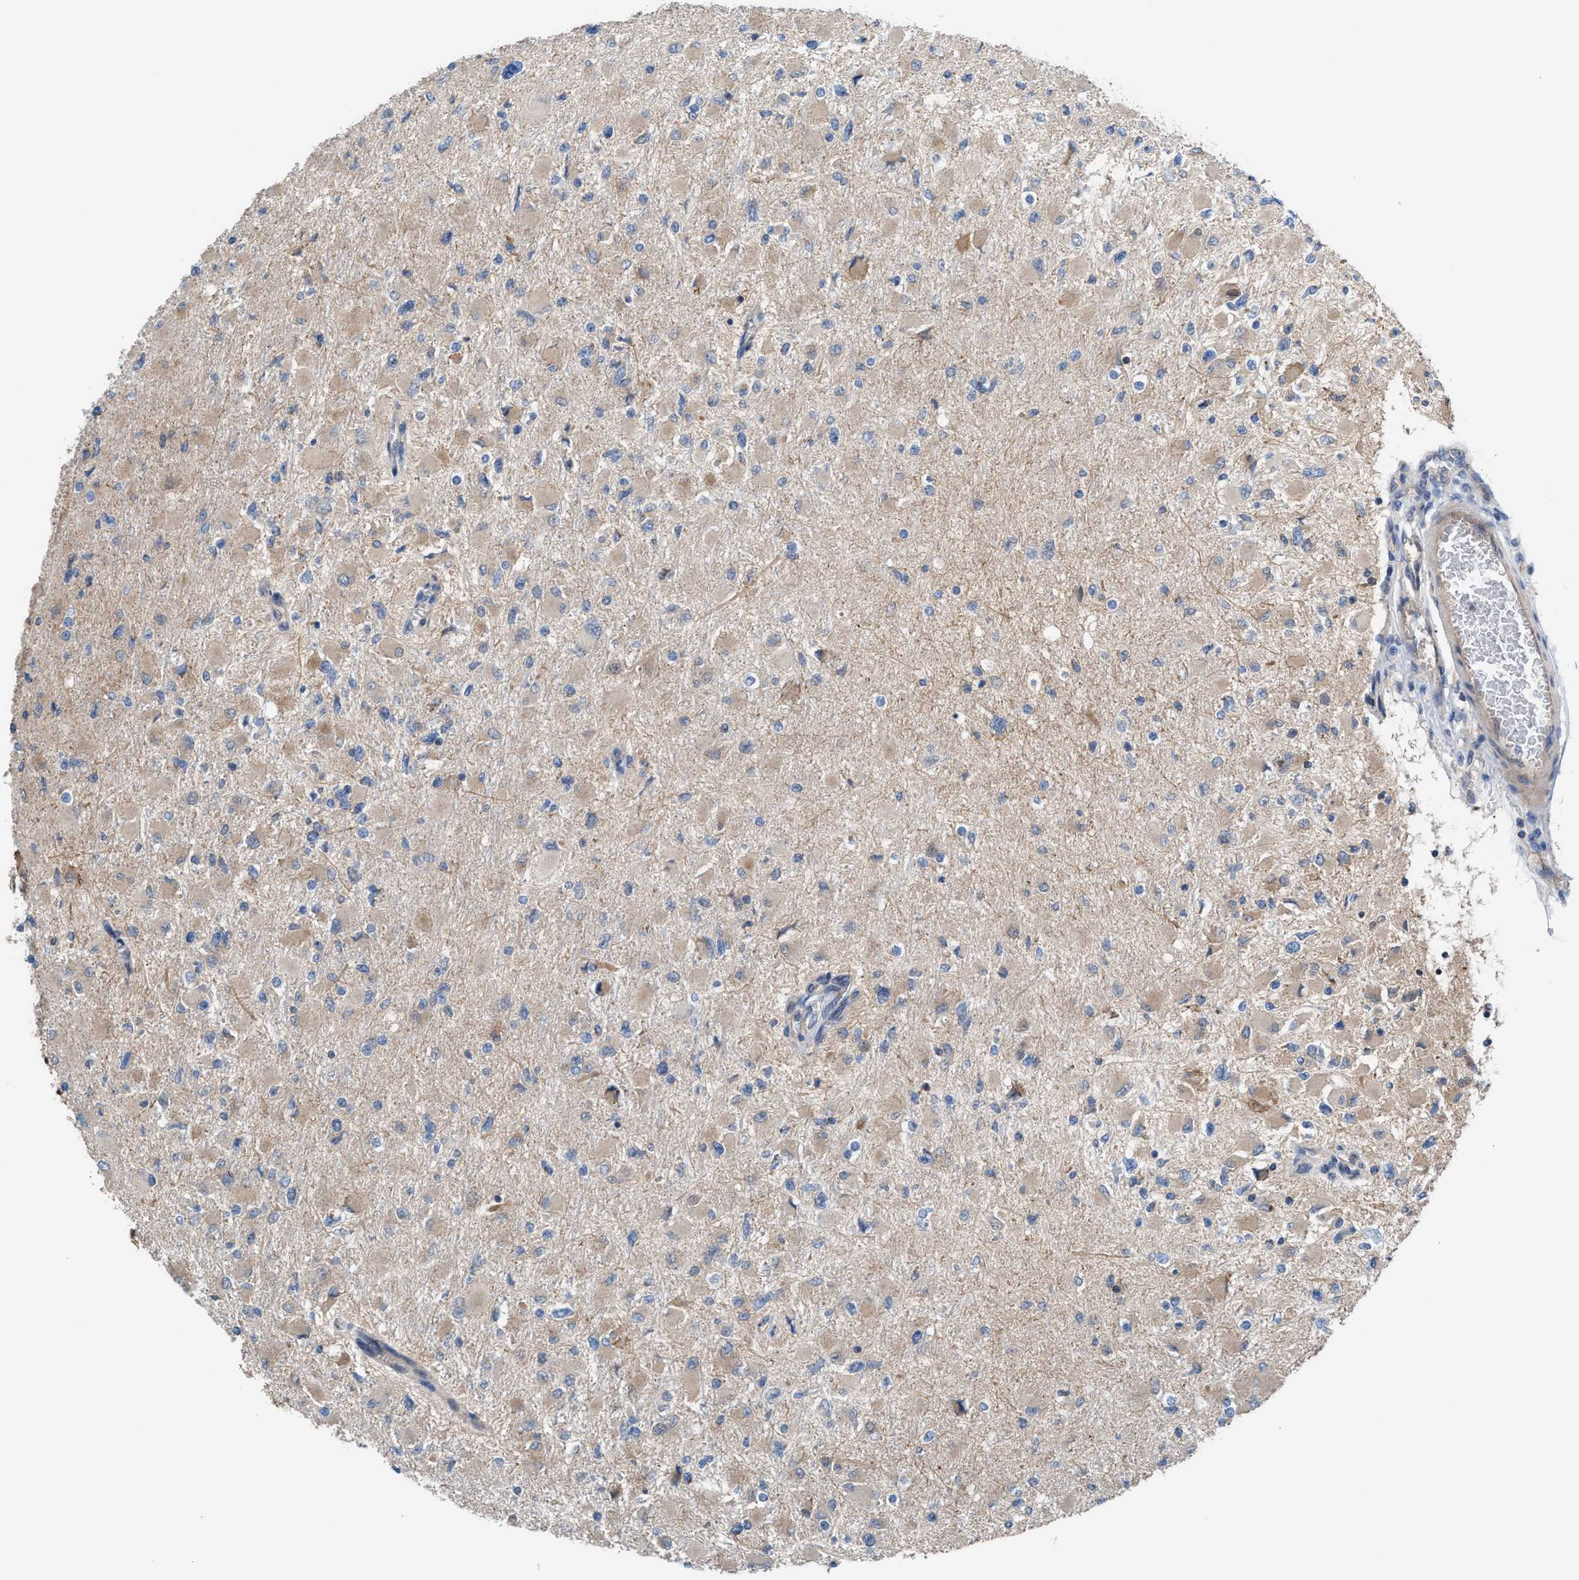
{"staining": {"intensity": "weak", "quantity": "<25%", "location": "cytoplasmic/membranous"}, "tissue": "glioma", "cell_type": "Tumor cells", "image_type": "cancer", "snomed": [{"axis": "morphology", "description": "Glioma, malignant, High grade"}, {"axis": "topography", "description": "Cerebral cortex"}], "caption": "The IHC image has no significant staining in tumor cells of glioma tissue.", "gene": "MRM1", "patient": {"sex": "female", "age": 36}}